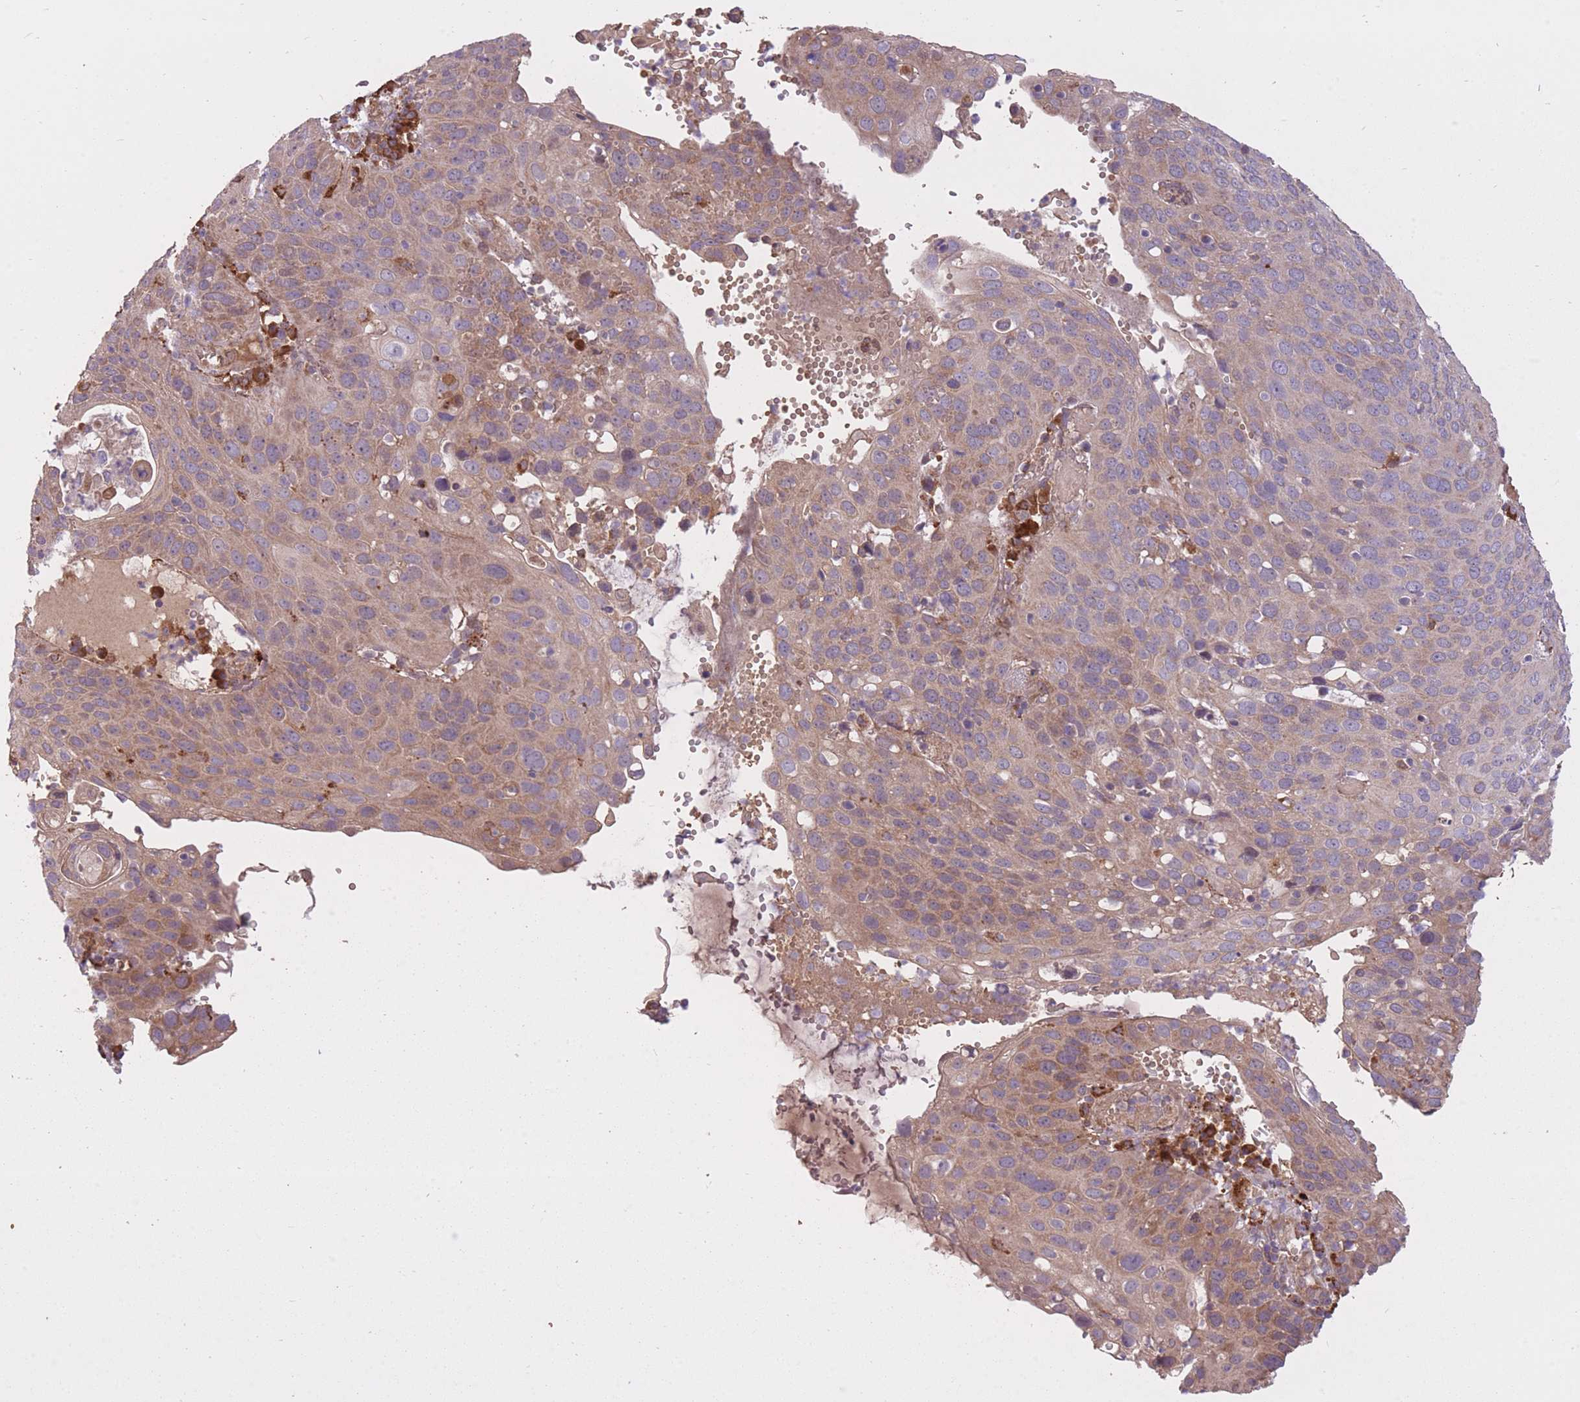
{"staining": {"intensity": "weak", "quantity": ">75%", "location": "cytoplasmic/membranous"}, "tissue": "cervical cancer", "cell_type": "Tumor cells", "image_type": "cancer", "snomed": [{"axis": "morphology", "description": "Squamous cell carcinoma, NOS"}, {"axis": "topography", "description": "Cervix"}], "caption": "Brown immunohistochemical staining in cervical cancer (squamous cell carcinoma) shows weak cytoplasmic/membranous expression in approximately >75% of tumor cells.", "gene": "POLR3F", "patient": {"sex": "female", "age": 36}}